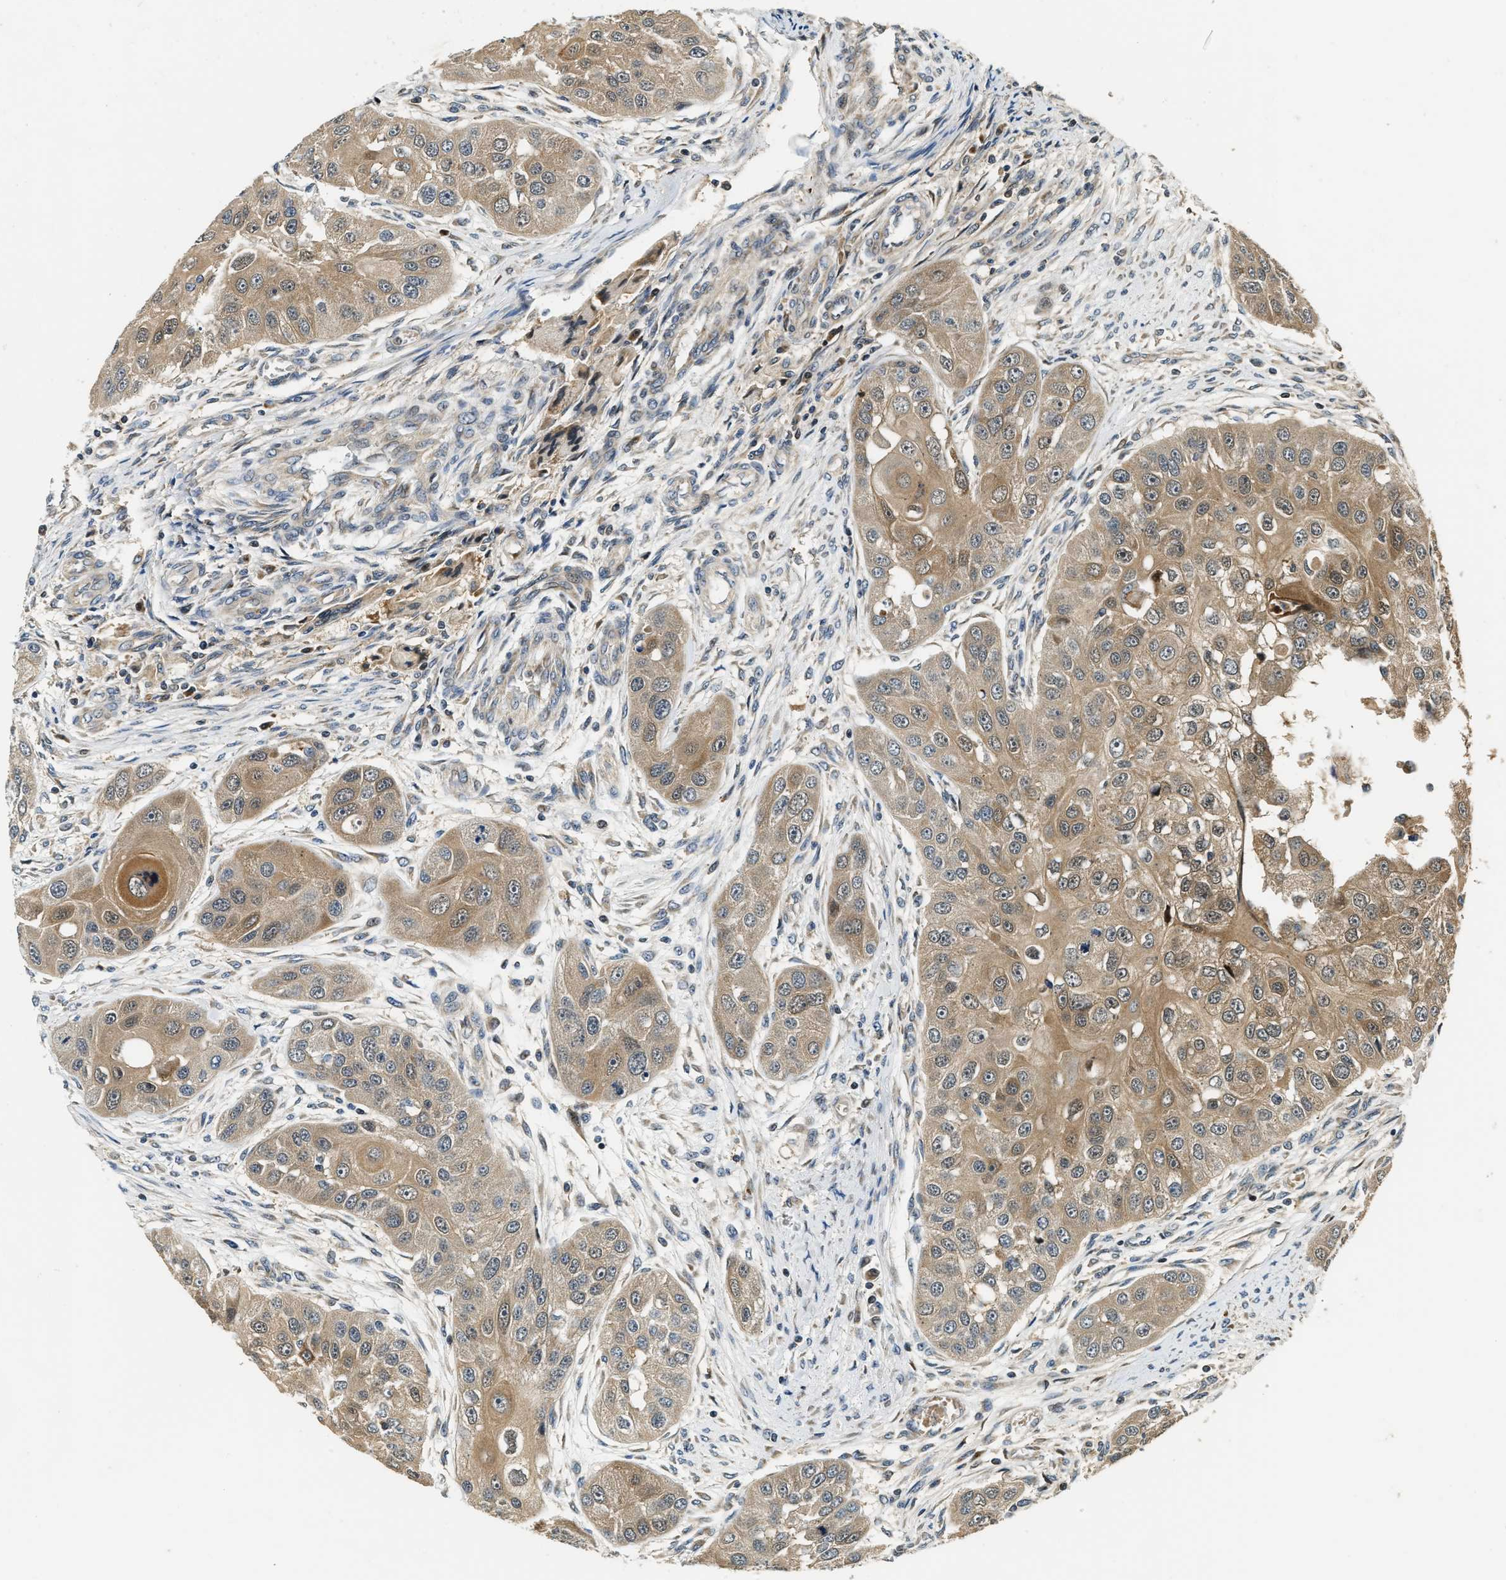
{"staining": {"intensity": "moderate", "quantity": ">75%", "location": "cytoplasmic/membranous"}, "tissue": "head and neck cancer", "cell_type": "Tumor cells", "image_type": "cancer", "snomed": [{"axis": "morphology", "description": "Normal tissue, NOS"}, {"axis": "morphology", "description": "Squamous cell carcinoma, NOS"}, {"axis": "topography", "description": "Skeletal muscle"}, {"axis": "topography", "description": "Head-Neck"}], "caption": "There is medium levels of moderate cytoplasmic/membranous expression in tumor cells of head and neck squamous cell carcinoma, as demonstrated by immunohistochemical staining (brown color).", "gene": "EXTL2", "patient": {"sex": "male", "age": 51}}